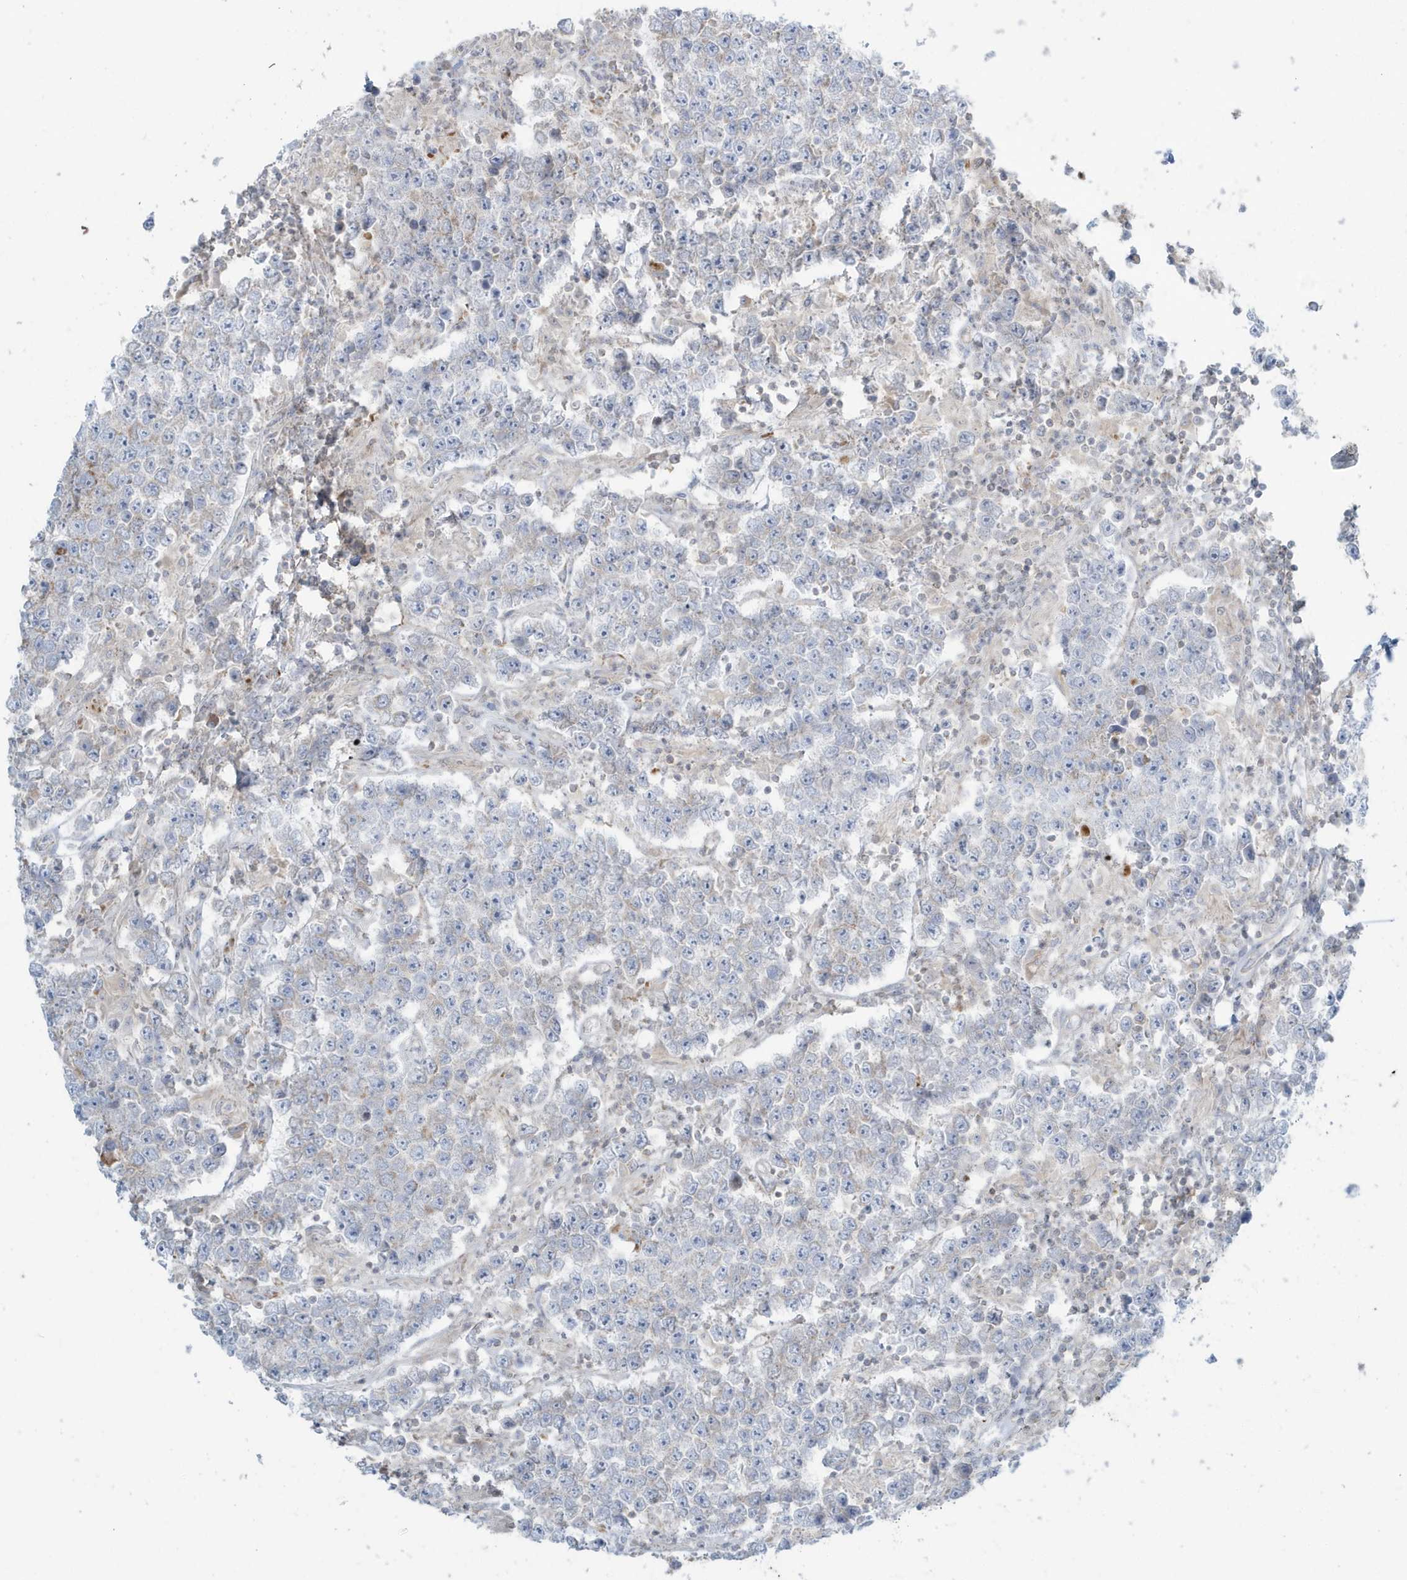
{"staining": {"intensity": "weak", "quantity": "25%-75%", "location": "cytoplasmic/membranous"}, "tissue": "testis cancer", "cell_type": "Tumor cells", "image_type": "cancer", "snomed": [{"axis": "morphology", "description": "Normal tissue, NOS"}, {"axis": "morphology", "description": "Urothelial carcinoma, High grade"}, {"axis": "morphology", "description": "Seminoma, NOS"}, {"axis": "morphology", "description": "Carcinoma, Embryonal, NOS"}, {"axis": "topography", "description": "Urinary bladder"}, {"axis": "topography", "description": "Testis"}], "caption": "Testis seminoma stained with a brown dye shows weak cytoplasmic/membranous positive staining in approximately 25%-75% of tumor cells.", "gene": "RAB11FIP3", "patient": {"sex": "male", "age": 41}}